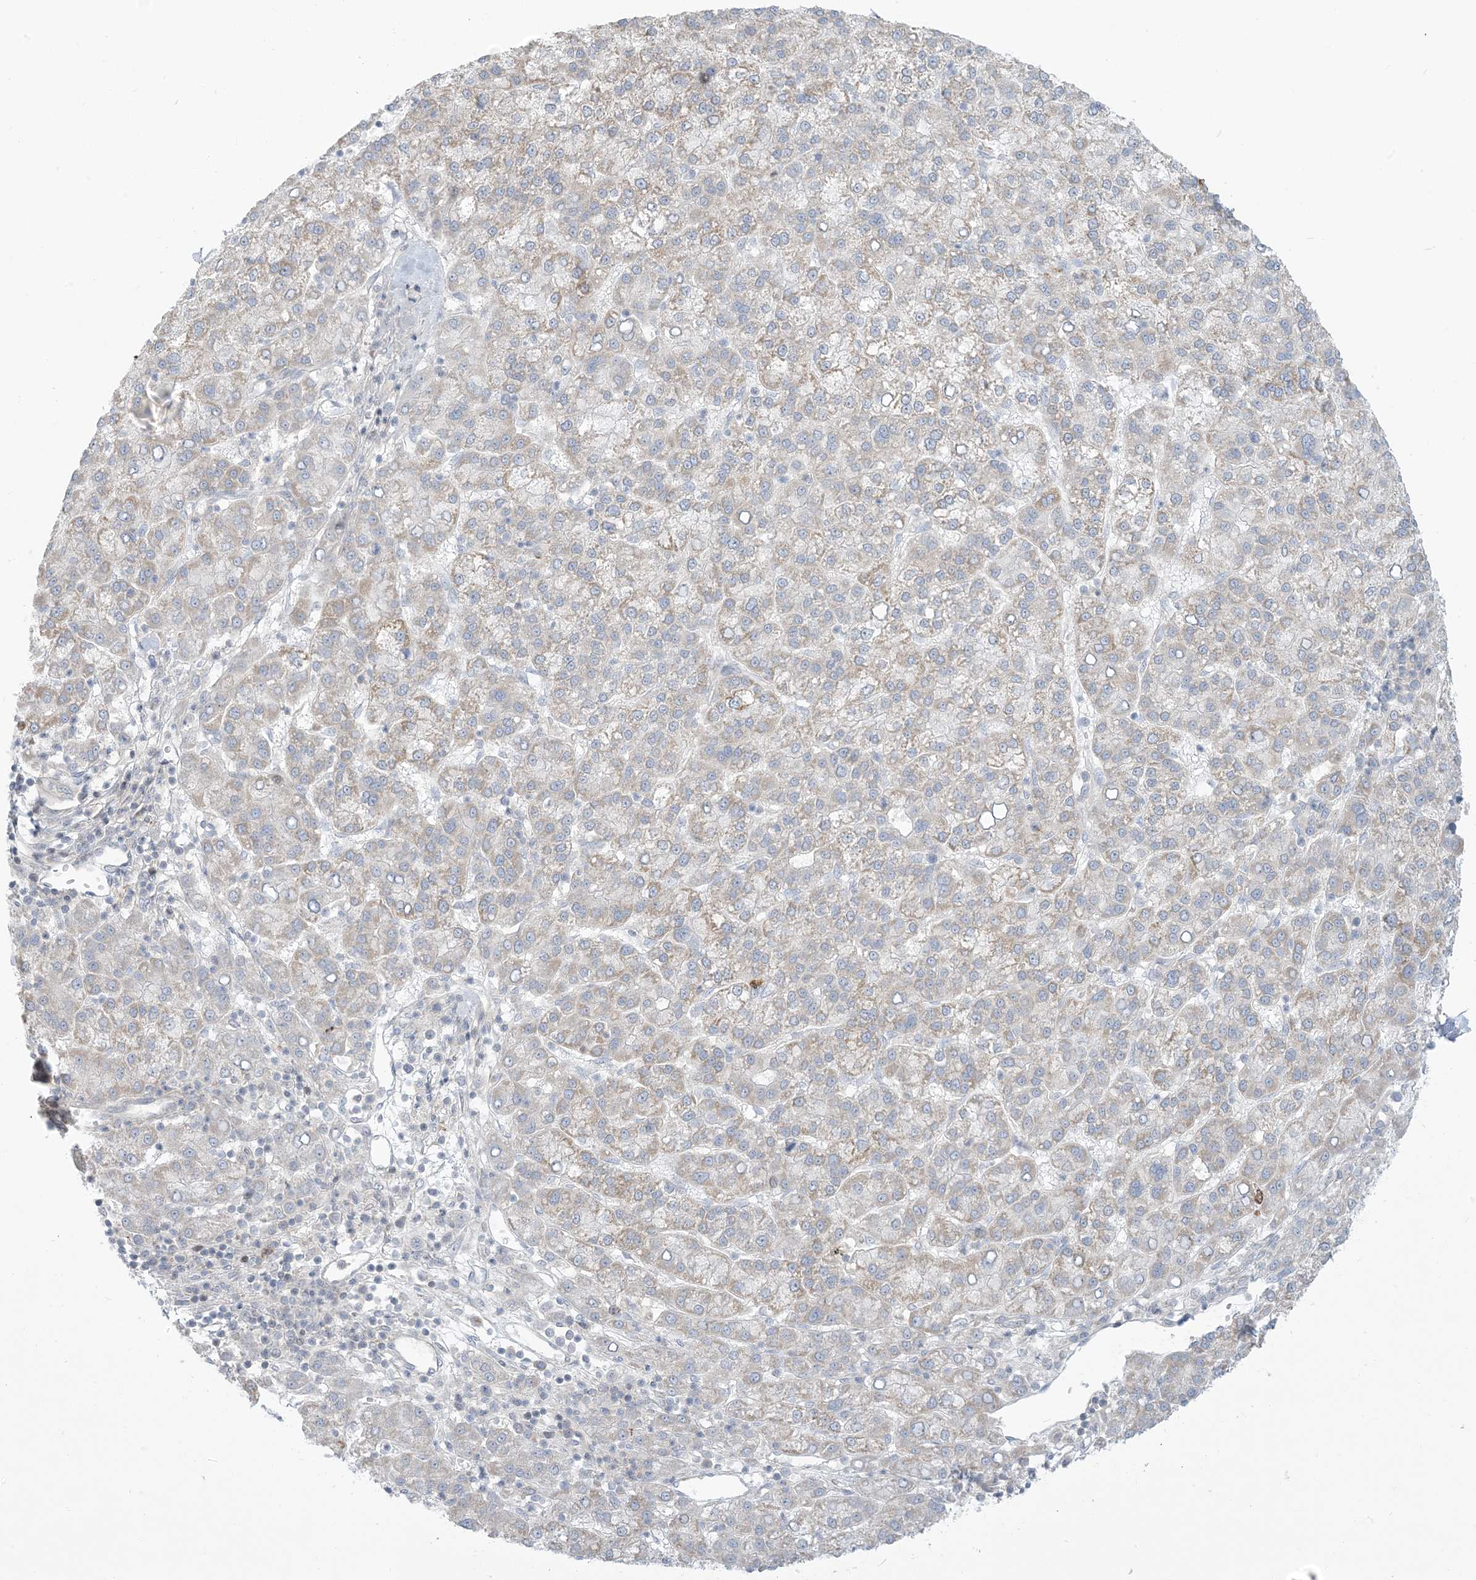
{"staining": {"intensity": "weak", "quantity": "<25%", "location": "cytoplasmic/membranous"}, "tissue": "liver cancer", "cell_type": "Tumor cells", "image_type": "cancer", "snomed": [{"axis": "morphology", "description": "Carcinoma, Hepatocellular, NOS"}, {"axis": "topography", "description": "Liver"}], "caption": "Immunohistochemistry image of human liver hepatocellular carcinoma stained for a protein (brown), which reveals no staining in tumor cells.", "gene": "AFTPH", "patient": {"sex": "female", "age": 58}}